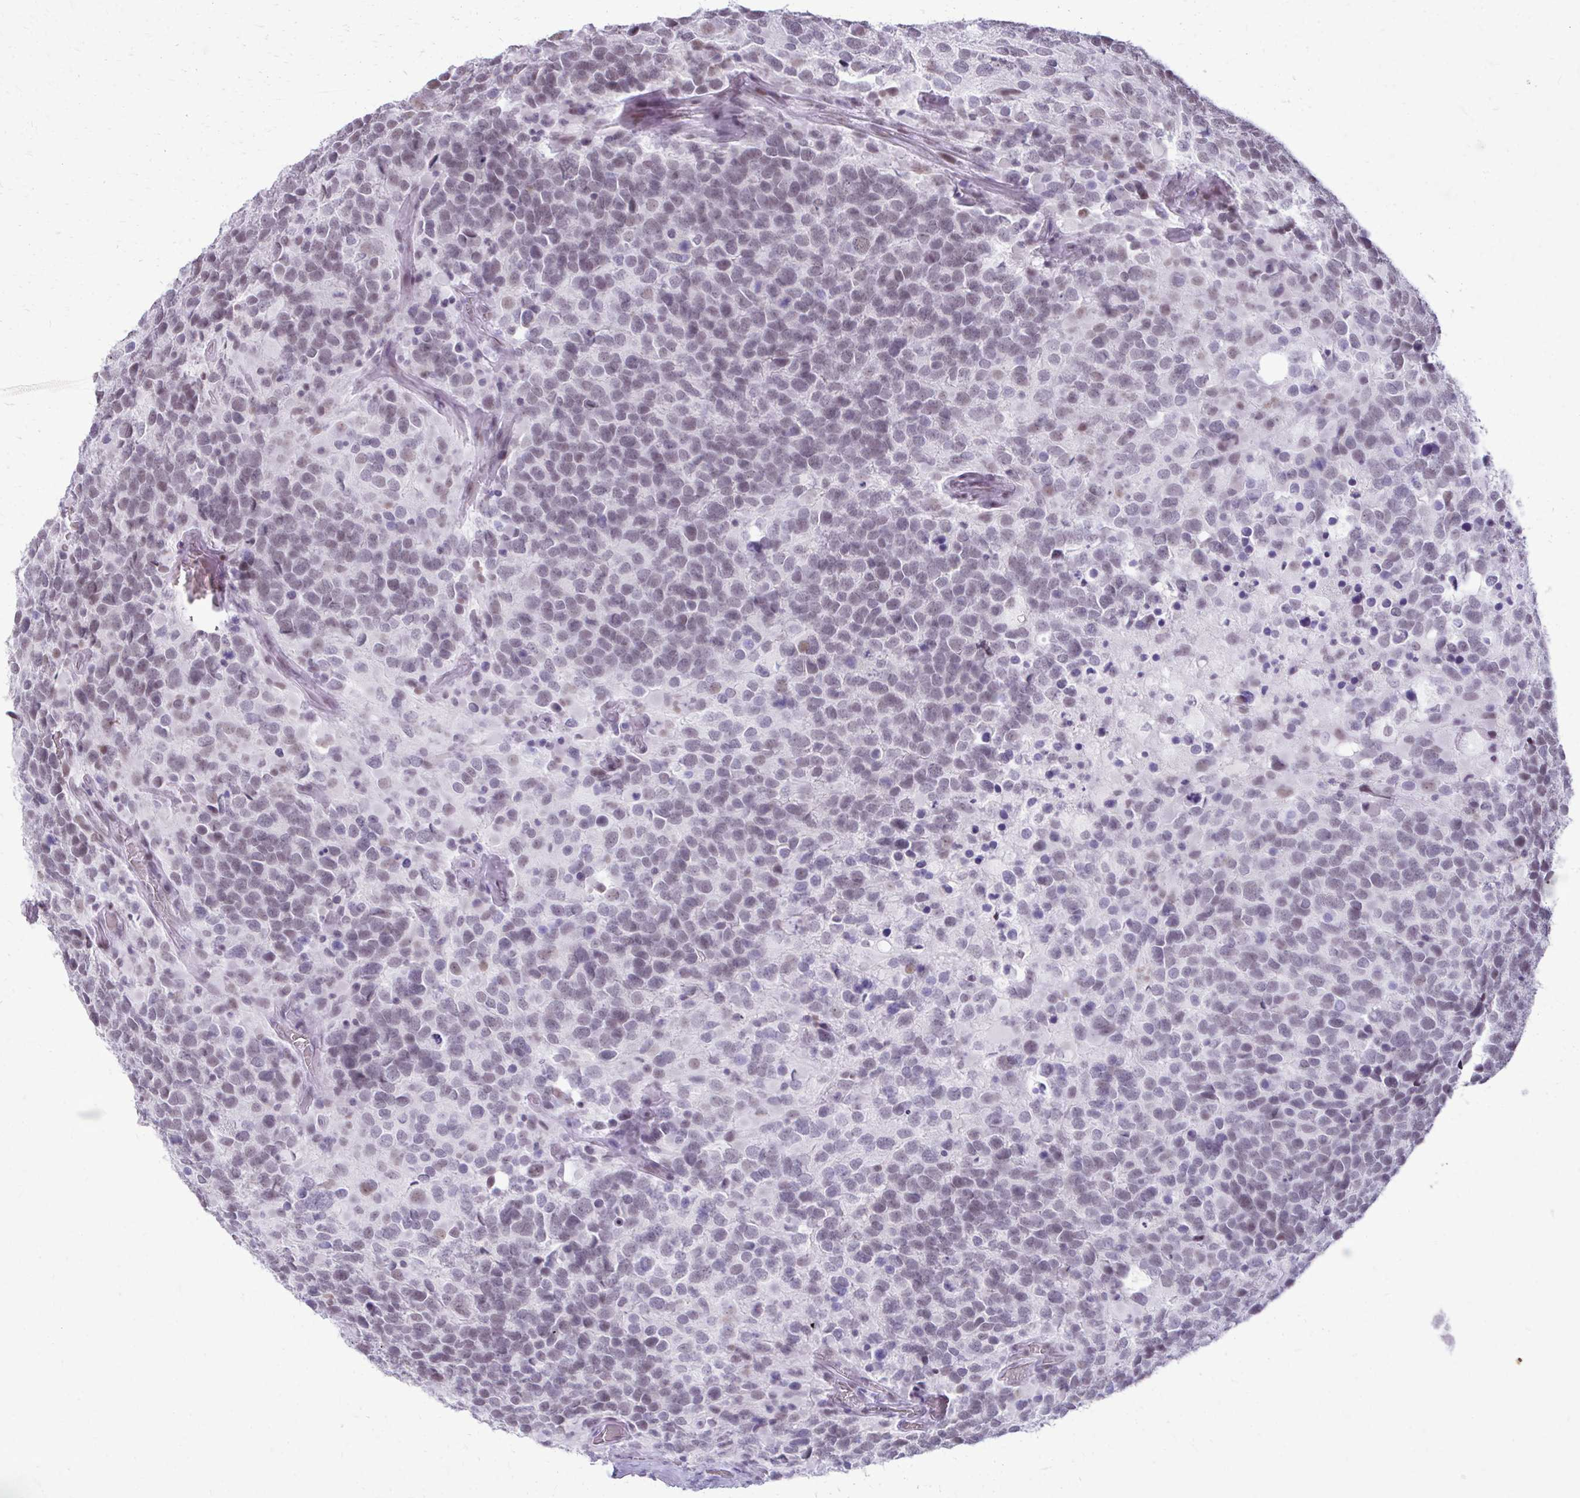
{"staining": {"intensity": "negative", "quantity": "none", "location": "none"}, "tissue": "glioma", "cell_type": "Tumor cells", "image_type": "cancer", "snomed": [{"axis": "morphology", "description": "Glioma, malignant, High grade"}, {"axis": "topography", "description": "Brain"}], "caption": "Malignant glioma (high-grade) was stained to show a protein in brown. There is no significant expression in tumor cells.", "gene": "SS18", "patient": {"sex": "female", "age": 40}}